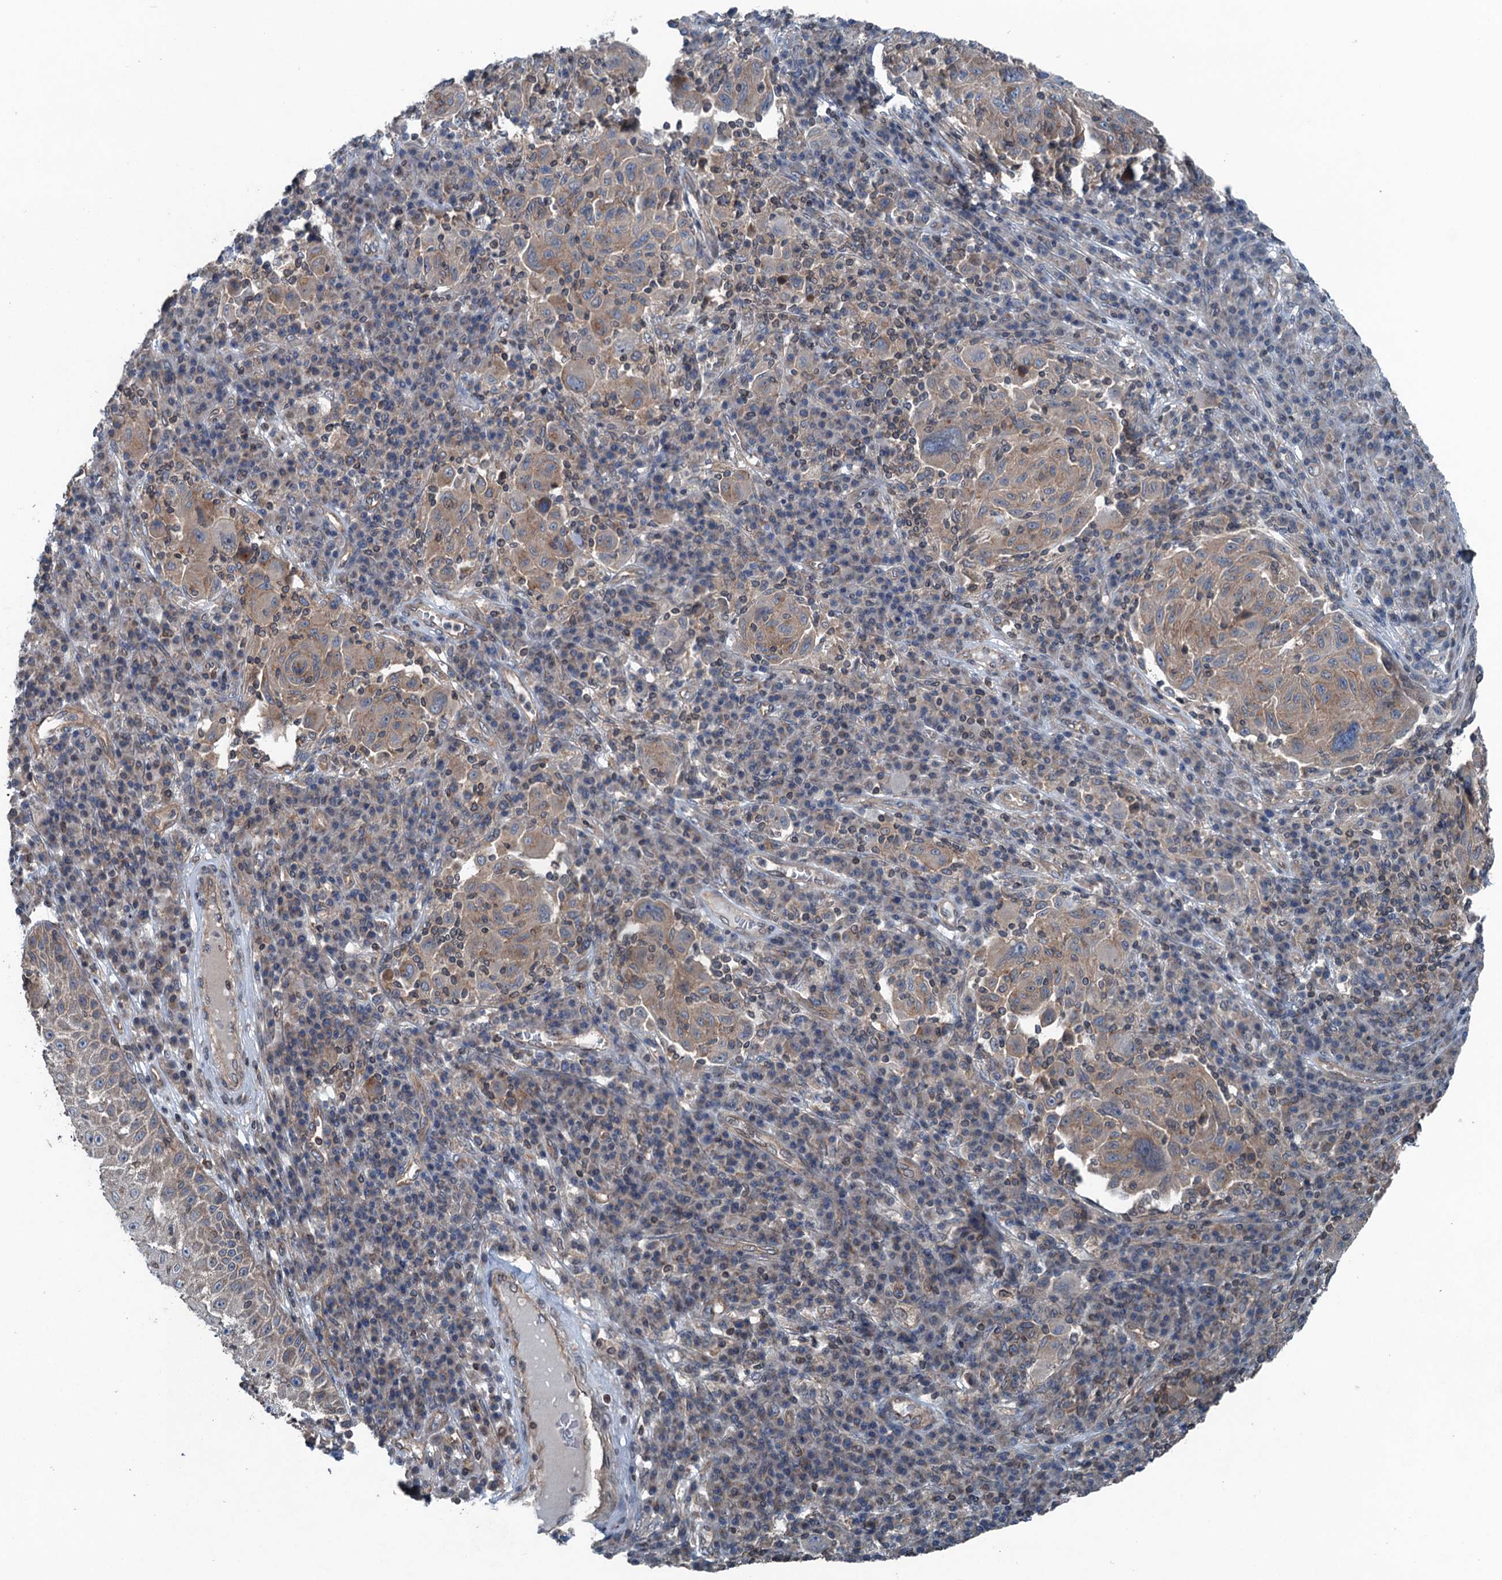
{"staining": {"intensity": "moderate", "quantity": "25%-75%", "location": "cytoplasmic/membranous"}, "tissue": "melanoma", "cell_type": "Tumor cells", "image_type": "cancer", "snomed": [{"axis": "morphology", "description": "Malignant melanoma, NOS"}, {"axis": "topography", "description": "Skin"}], "caption": "Brown immunohistochemical staining in human malignant melanoma reveals moderate cytoplasmic/membranous staining in about 25%-75% of tumor cells.", "gene": "TRAPPC8", "patient": {"sex": "male", "age": 53}}